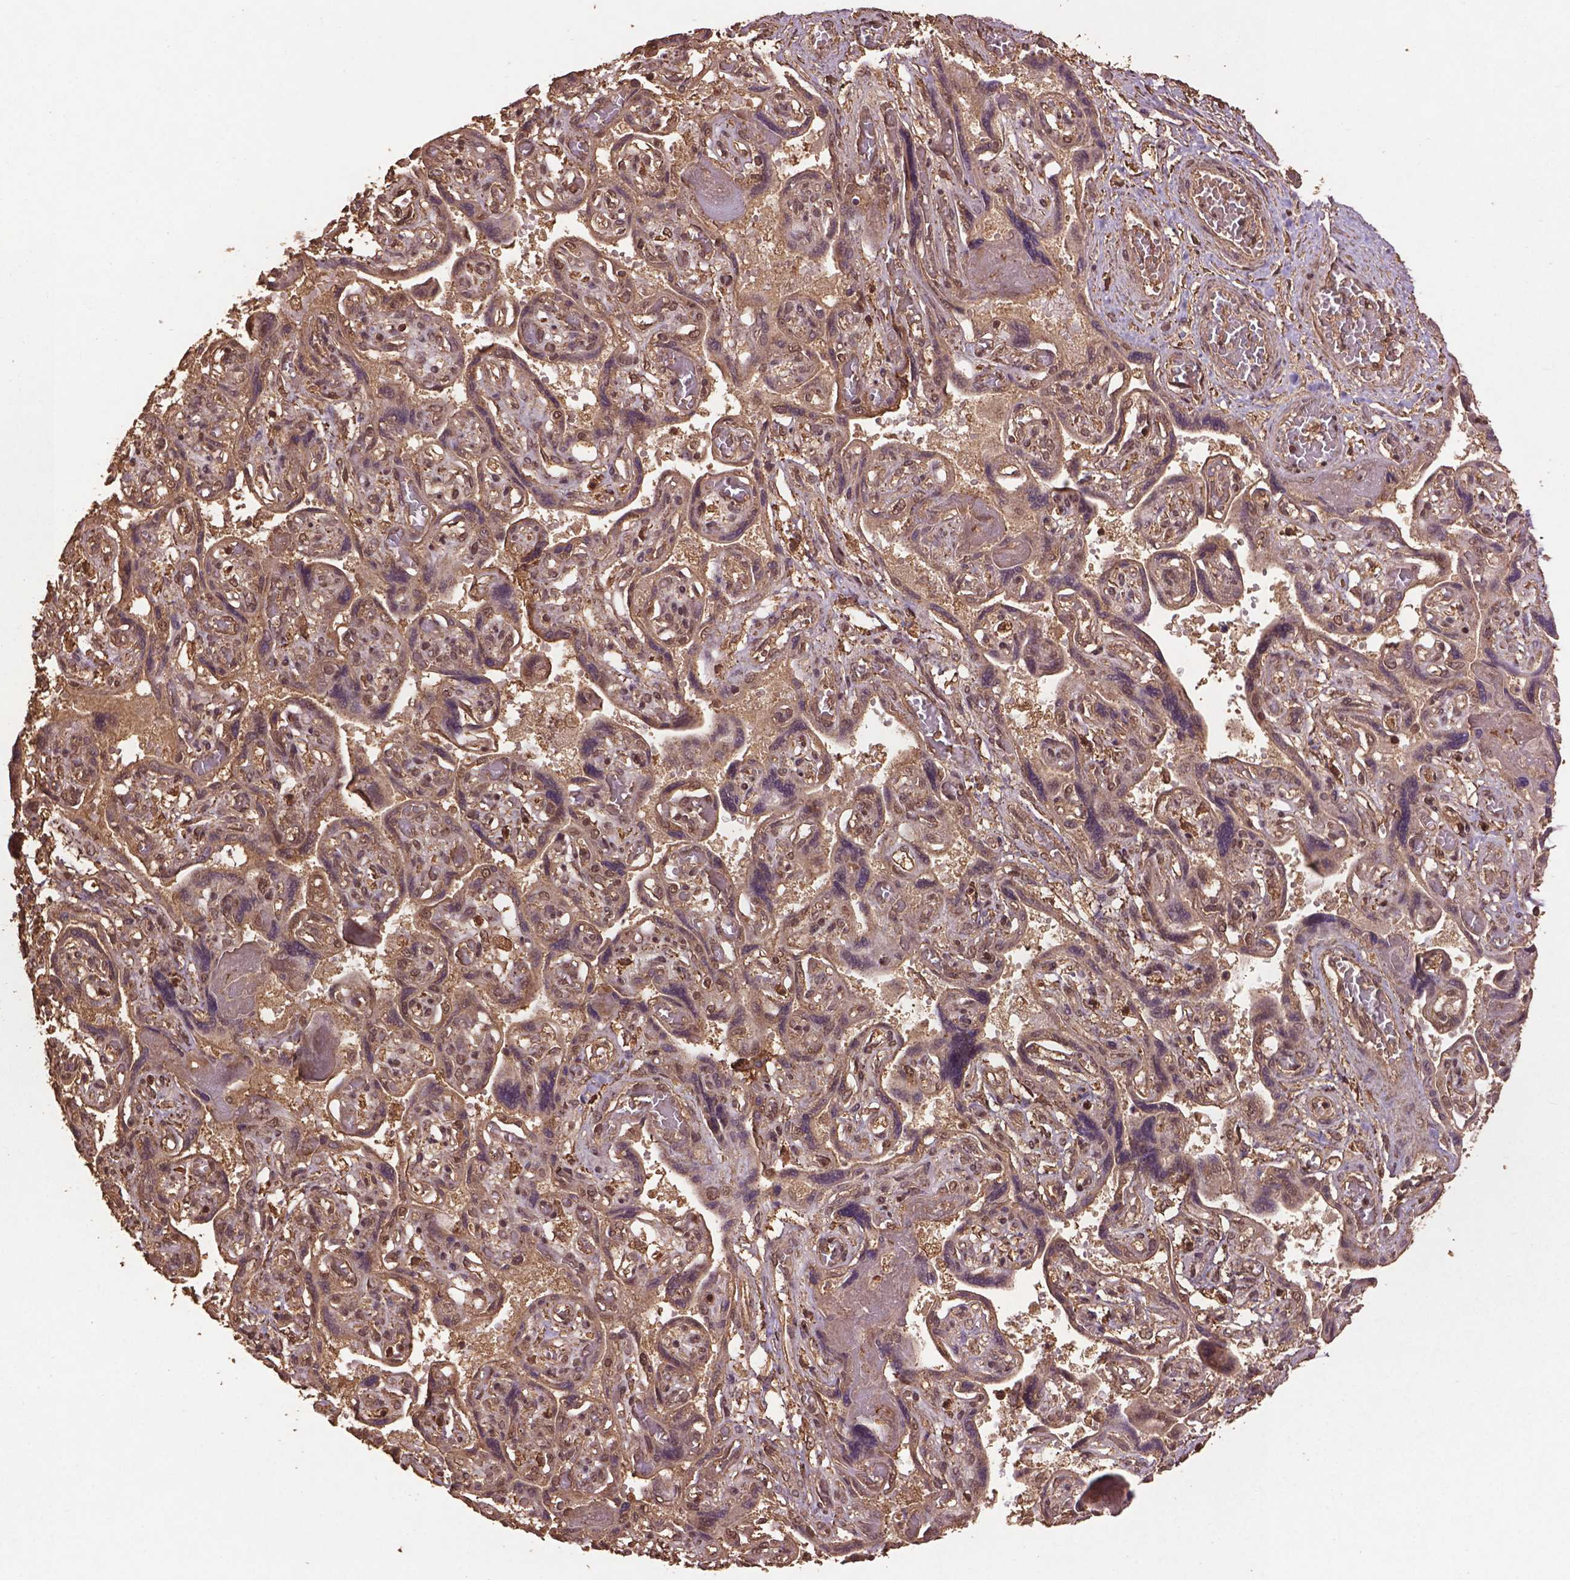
{"staining": {"intensity": "weak", "quantity": ">75%", "location": "cytoplasmic/membranous,nuclear"}, "tissue": "placenta", "cell_type": "Decidual cells", "image_type": "normal", "snomed": [{"axis": "morphology", "description": "Normal tissue, NOS"}, {"axis": "topography", "description": "Placenta"}], "caption": "Placenta stained with a brown dye demonstrates weak cytoplasmic/membranous,nuclear positive expression in approximately >75% of decidual cells.", "gene": "BABAM1", "patient": {"sex": "female", "age": 32}}